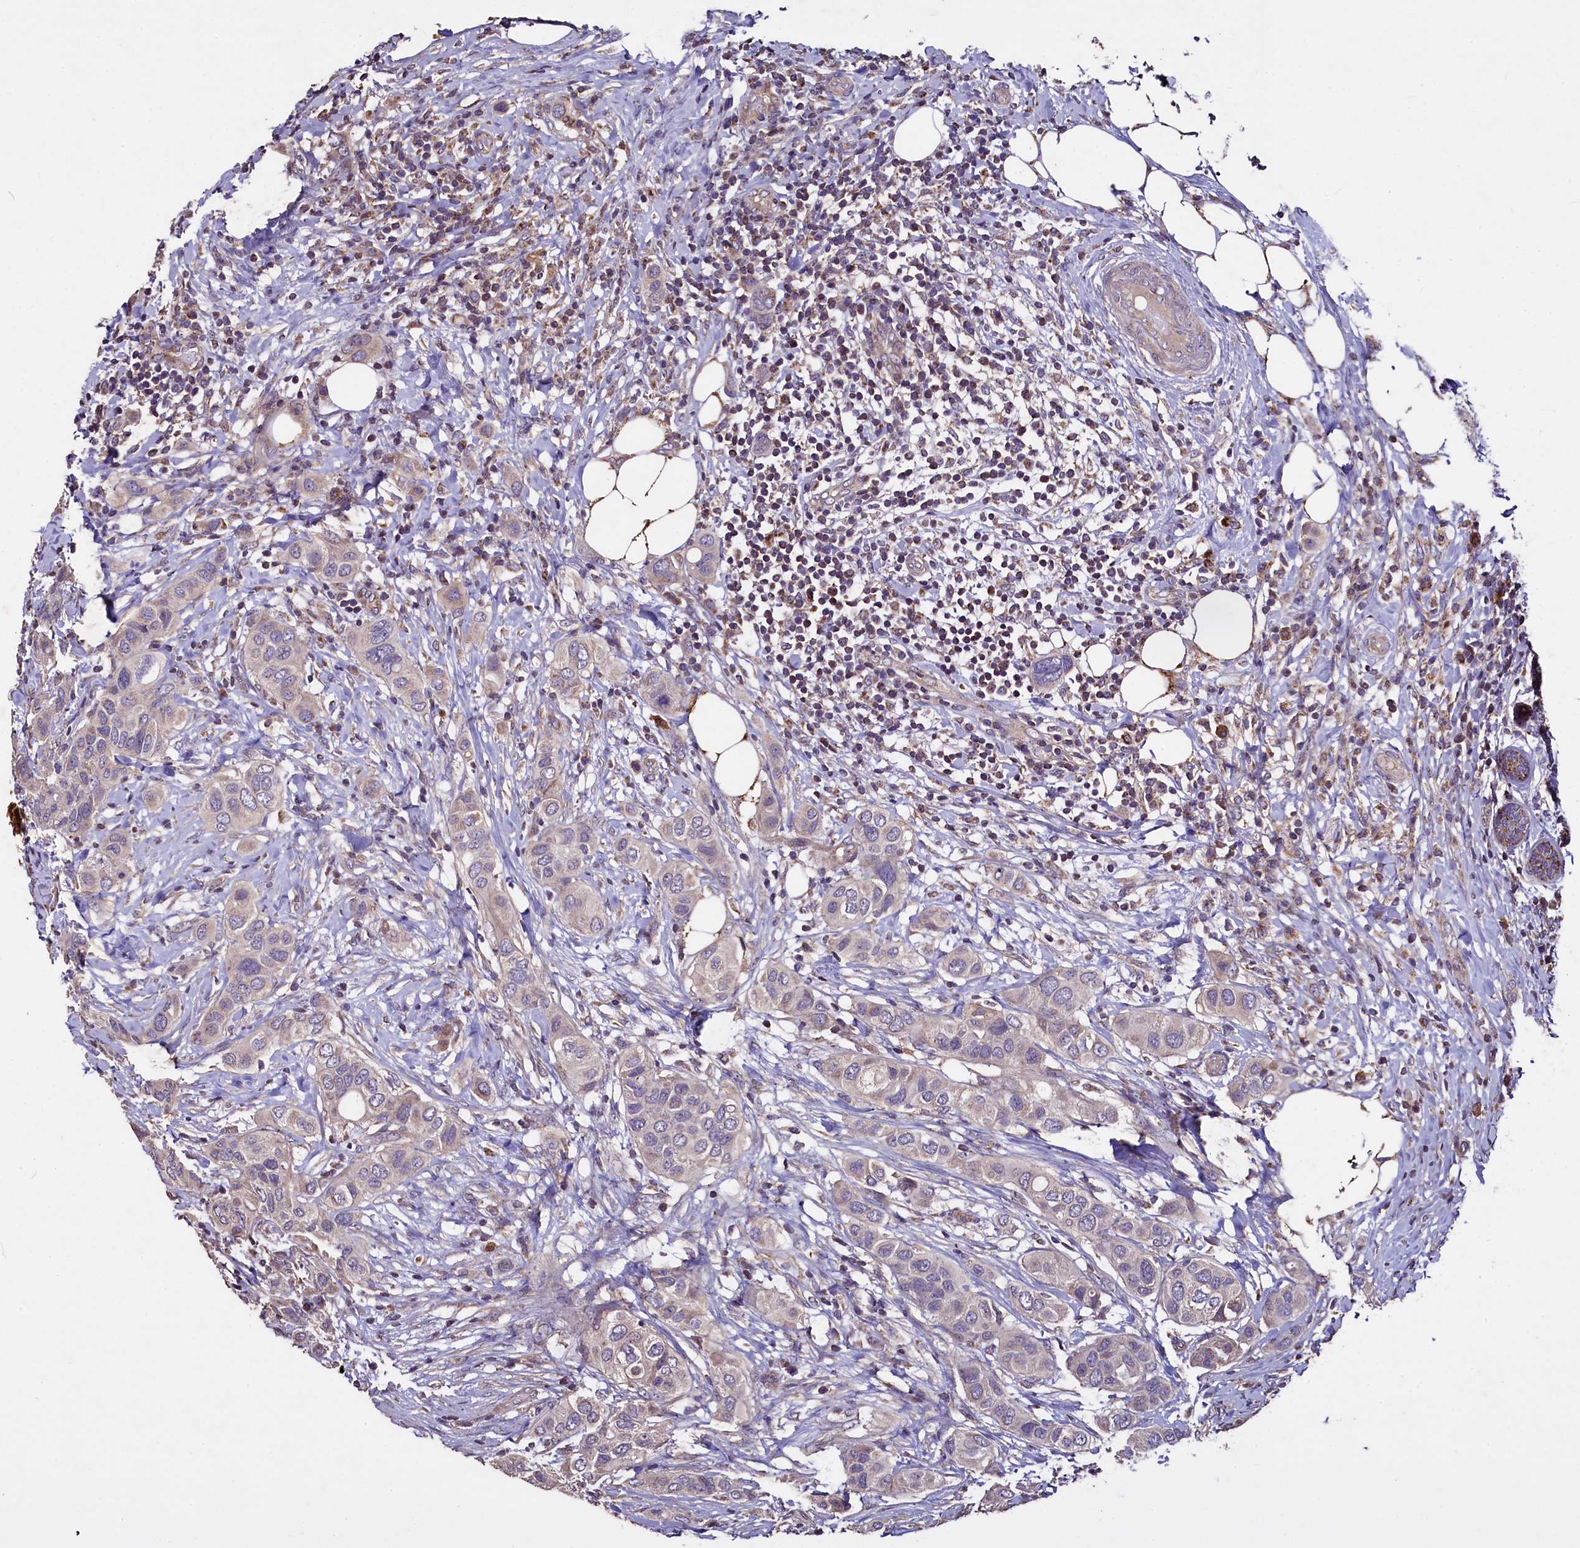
{"staining": {"intensity": "weak", "quantity": "<25%", "location": "cytoplasmic/membranous"}, "tissue": "breast cancer", "cell_type": "Tumor cells", "image_type": "cancer", "snomed": [{"axis": "morphology", "description": "Lobular carcinoma"}, {"axis": "topography", "description": "Breast"}], "caption": "Breast lobular carcinoma was stained to show a protein in brown. There is no significant staining in tumor cells.", "gene": "COQ9", "patient": {"sex": "female", "age": 51}}